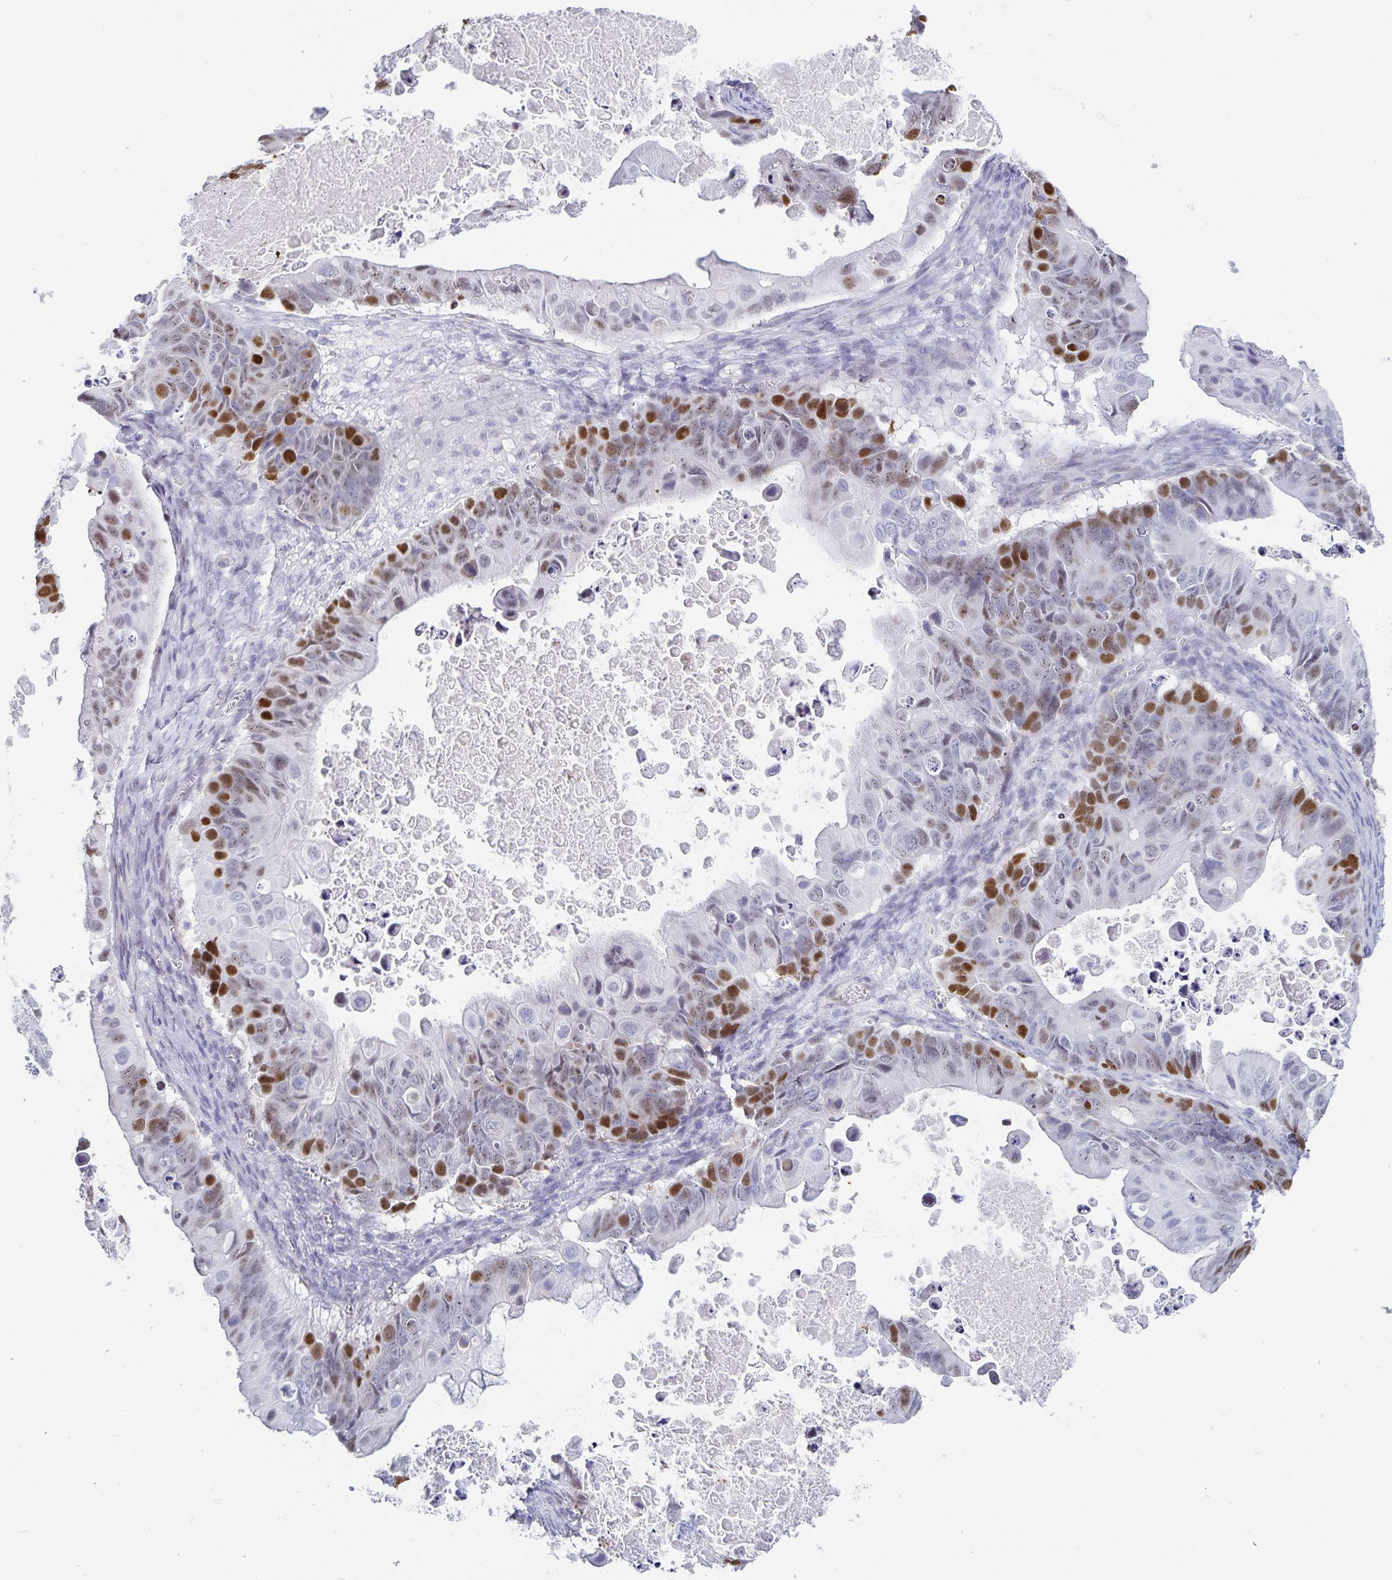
{"staining": {"intensity": "moderate", "quantity": "25%-75%", "location": "nuclear"}, "tissue": "ovarian cancer", "cell_type": "Tumor cells", "image_type": "cancer", "snomed": [{"axis": "morphology", "description": "Cystadenocarcinoma, mucinous, NOS"}, {"axis": "topography", "description": "Ovary"}], "caption": "This micrograph displays immunohistochemistry (IHC) staining of human ovarian cancer (mucinous cystadenocarcinoma), with medium moderate nuclear expression in about 25%-75% of tumor cells.", "gene": "HMGB3", "patient": {"sex": "female", "age": 64}}